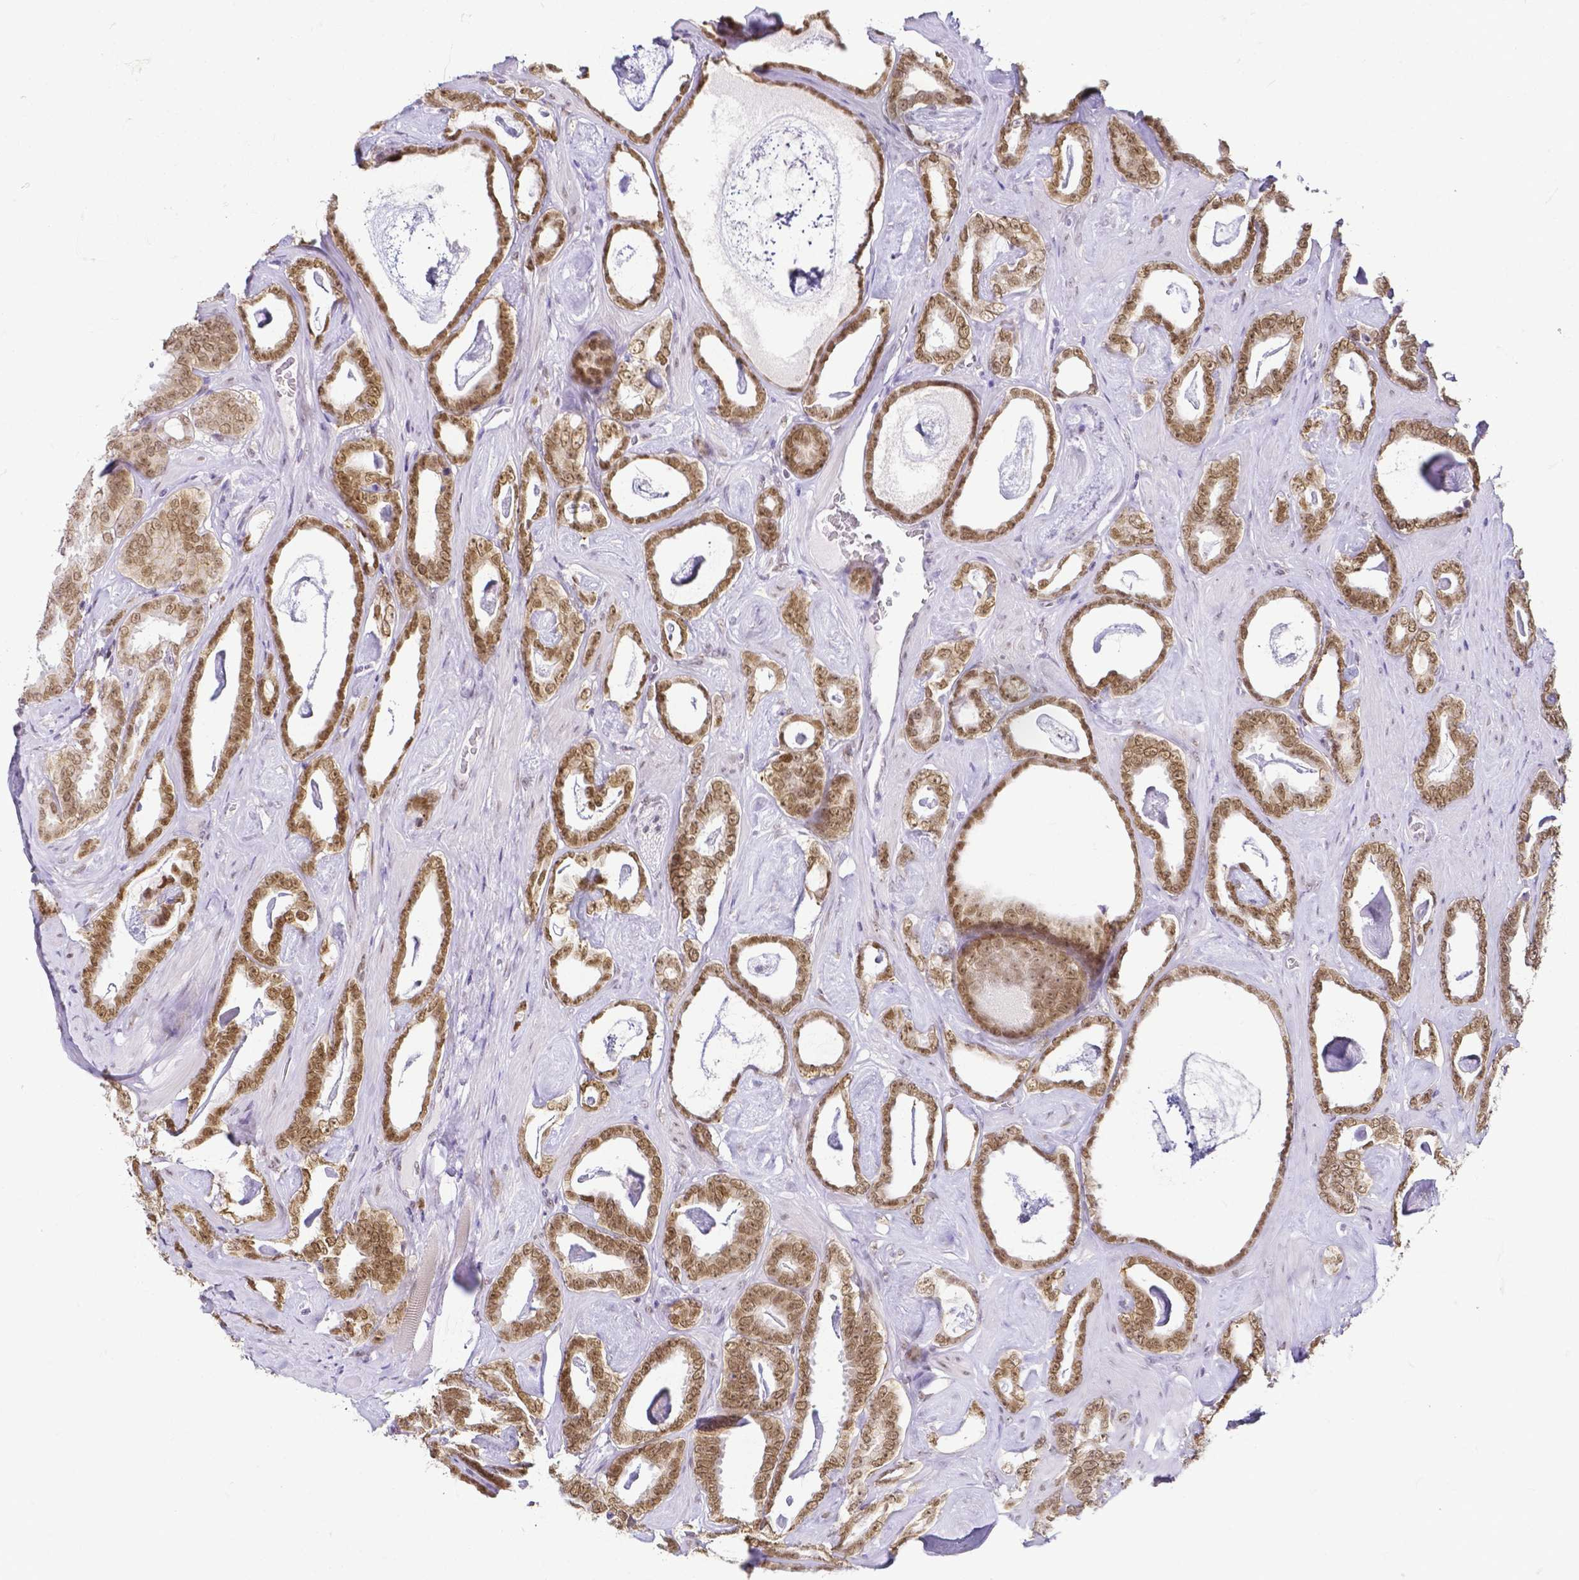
{"staining": {"intensity": "moderate", "quantity": ">75%", "location": "nuclear"}, "tissue": "prostate cancer", "cell_type": "Tumor cells", "image_type": "cancer", "snomed": [{"axis": "morphology", "description": "Adenocarcinoma, High grade"}, {"axis": "topography", "description": "Prostate"}], "caption": "This image reveals immunohistochemistry (IHC) staining of human prostate cancer (adenocarcinoma (high-grade)), with medium moderate nuclear expression in about >75% of tumor cells.", "gene": "FAM83G", "patient": {"sex": "male", "age": 63}}